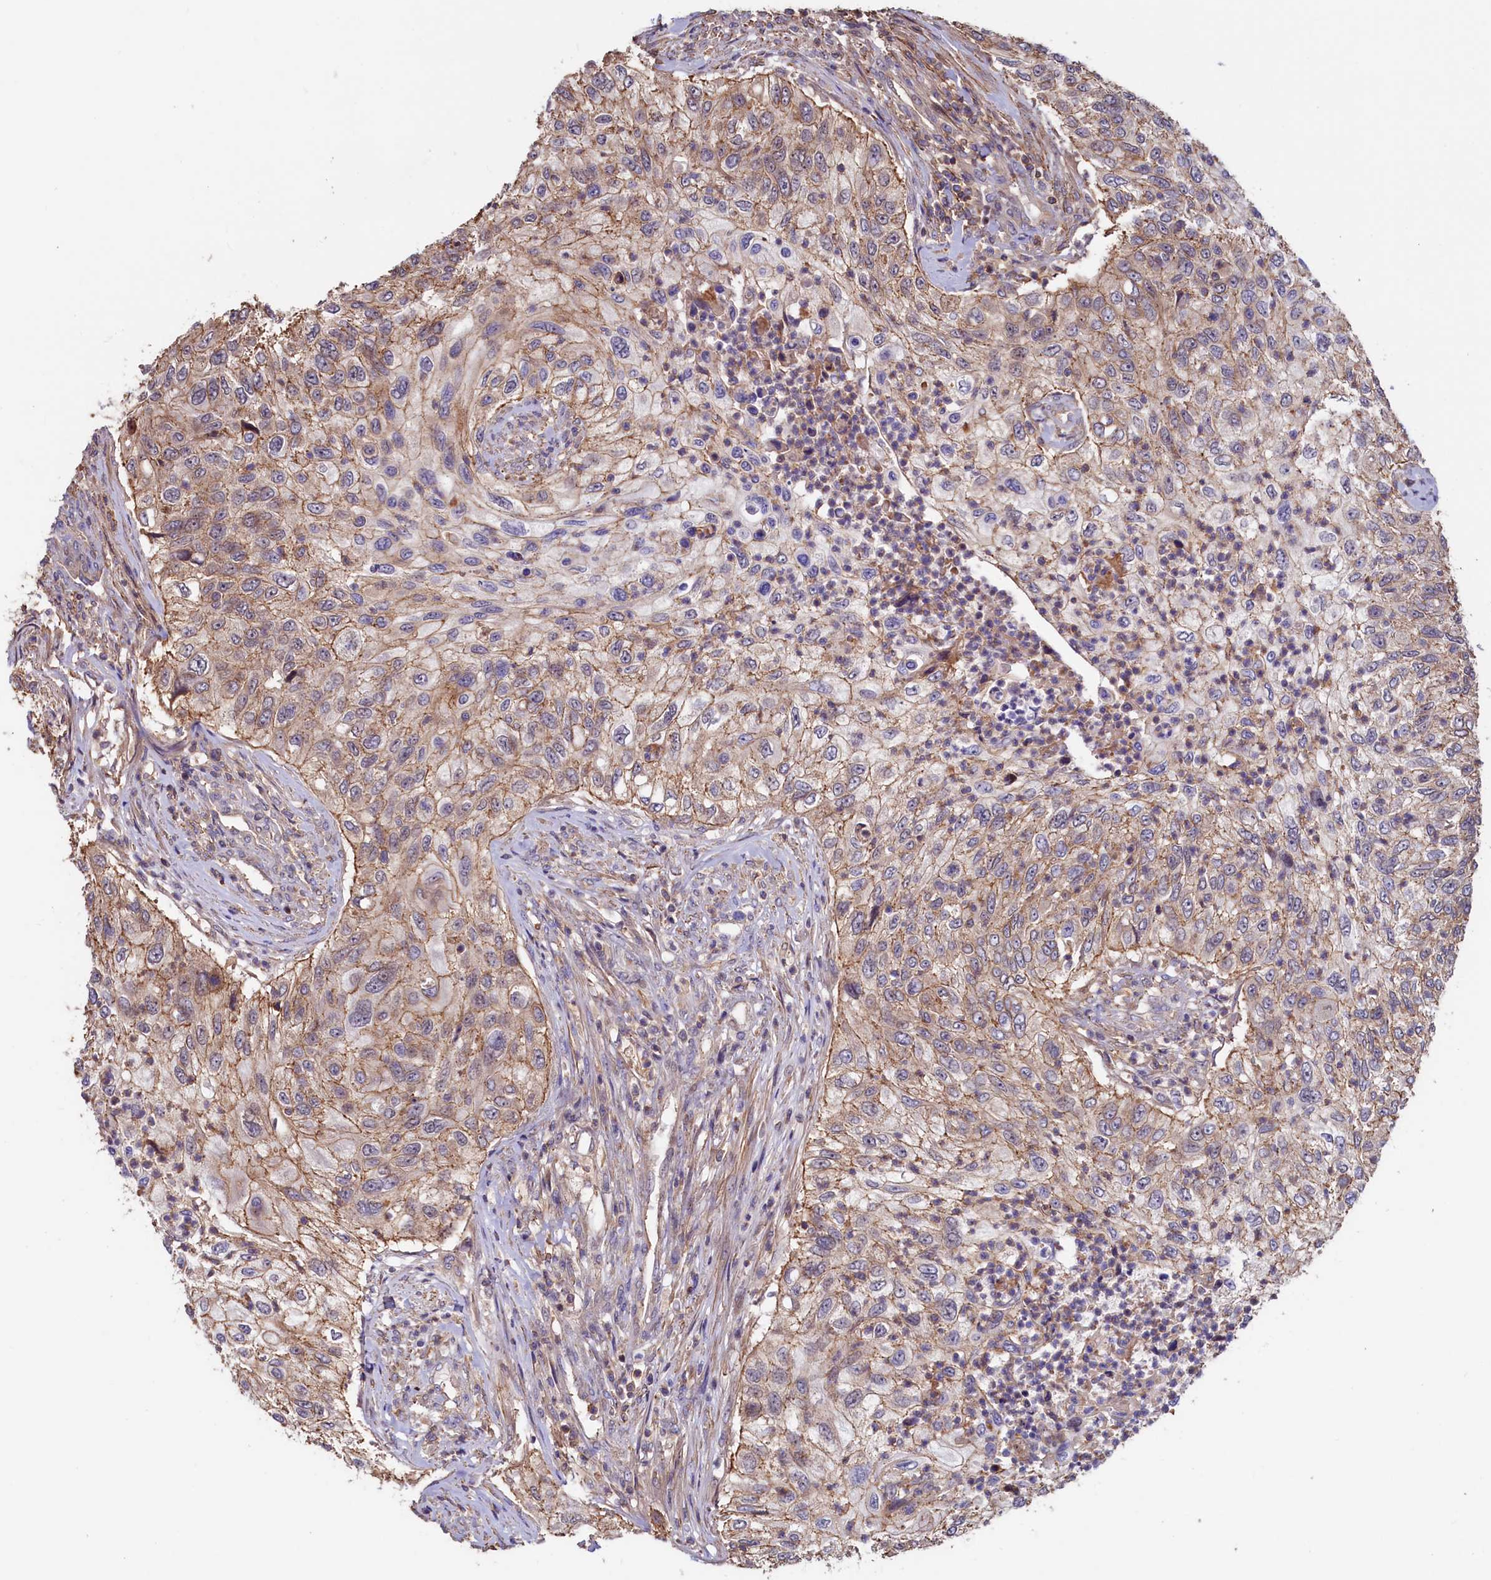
{"staining": {"intensity": "weak", "quantity": ">75%", "location": "cytoplasmic/membranous"}, "tissue": "urothelial cancer", "cell_type": "Tumor cells", "image_type": "cancer", "snomed": [{"axis": "morphology", "description": "Urothelial carcinoma, High grade"}, {"axis": "topography", "description": "Urinary bladder"}], "caption": "The histopathology image exhibits immunohistochemical staining of urothelial cancer. There is weak cytoplasmic/membranous staining is seen in approximately >75% of tumor cells.", "gene": "DUOXA1", "patient": {"sex": "female", "age": 60}}